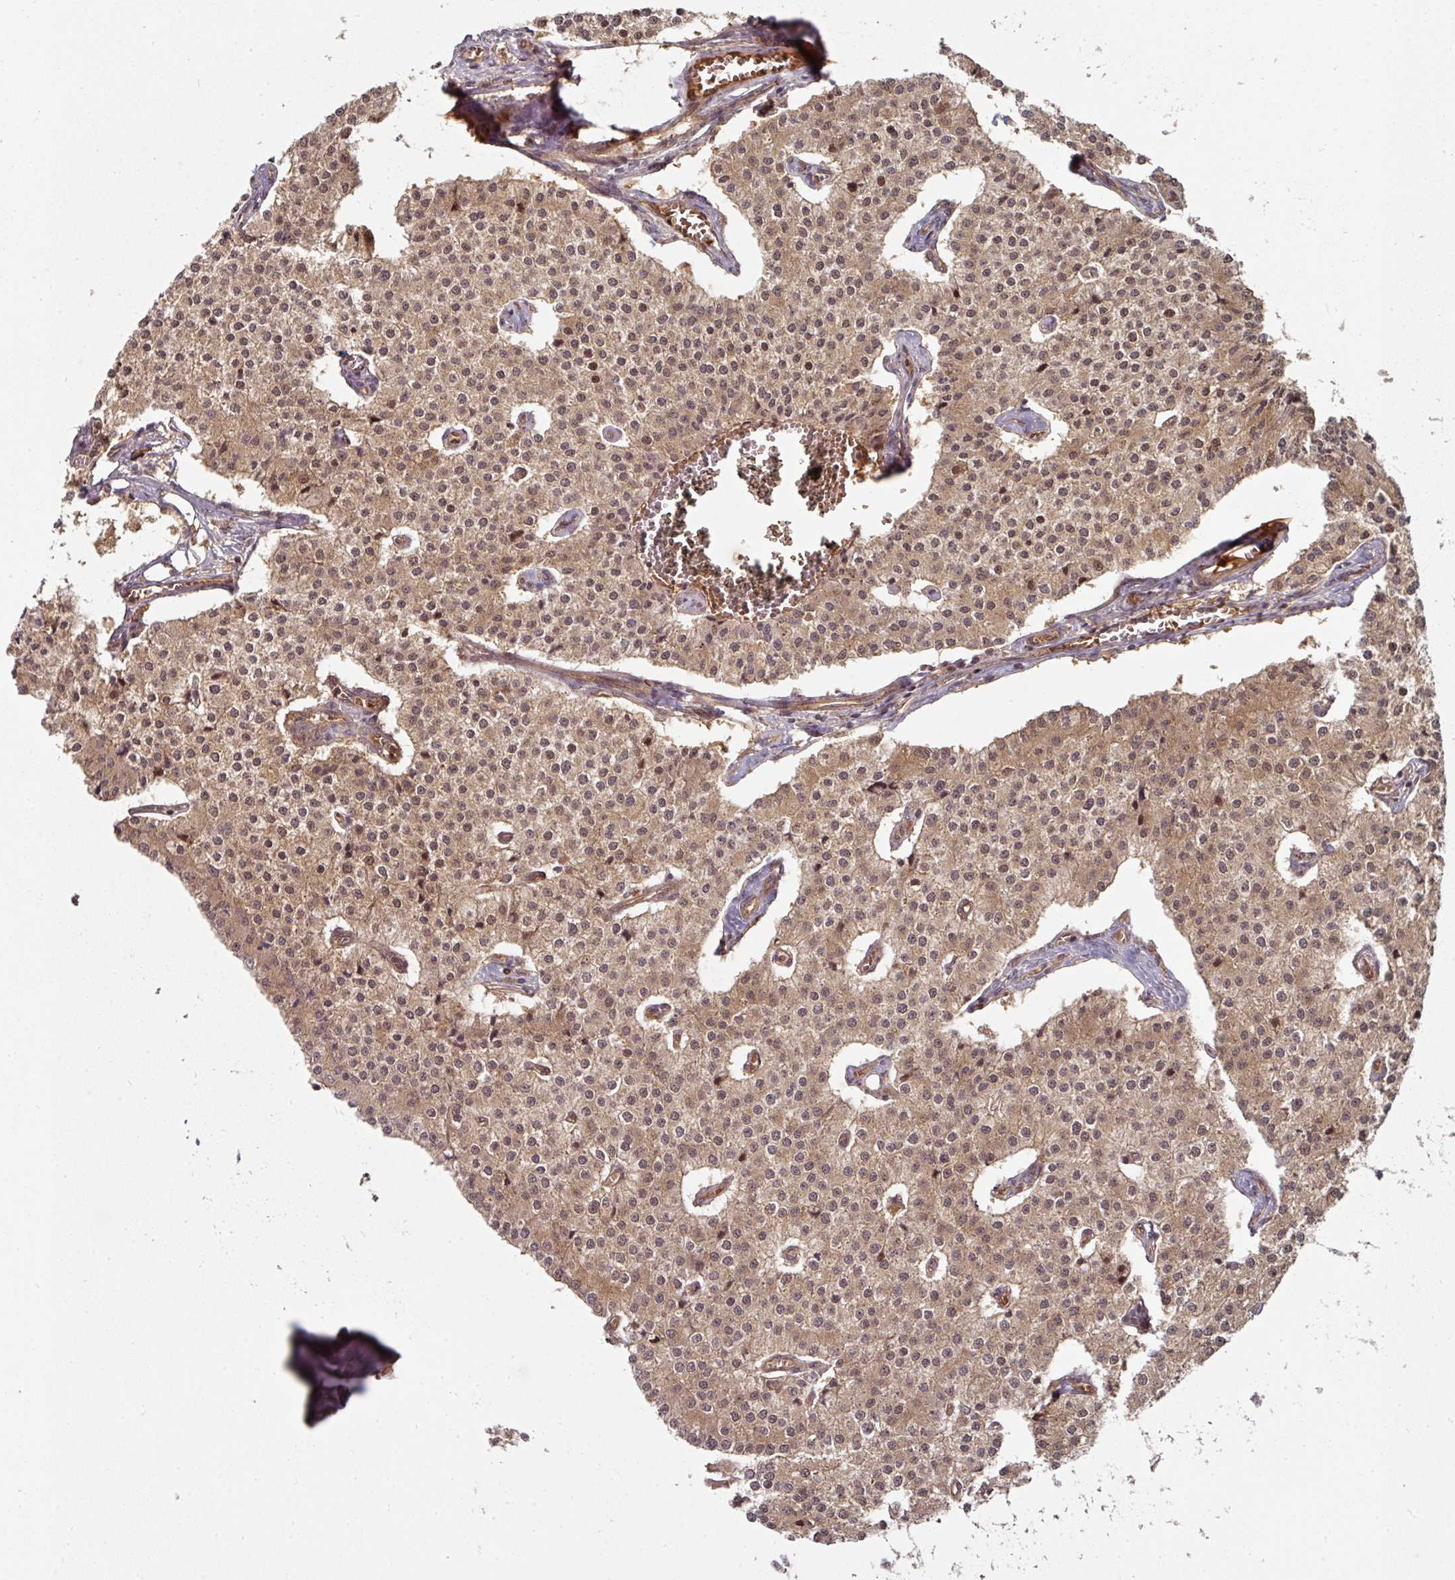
{"staining": {"intensity": "moderate", "quantity": ">75%", "location": "cytoplasmic/membranous,nuclear"}, "tissue": "carcinoid", "cell_type": "Tumor cells", "image_type": "cancer", "snomed": [{"axis": "morphology", "description": "Carcinoid, malignant, NOS"}, {"axis": "topography", "description": "Colon"}], "caption": "Carcinoid was stained to show a protein in brown. There is medium levels of moderate cytoplasmic/membranous and nuclear positivity in approximately >75% of tumor cells.", "gene": "EIF4EBP2", "patient": {"sex": "female", "age": 52}}